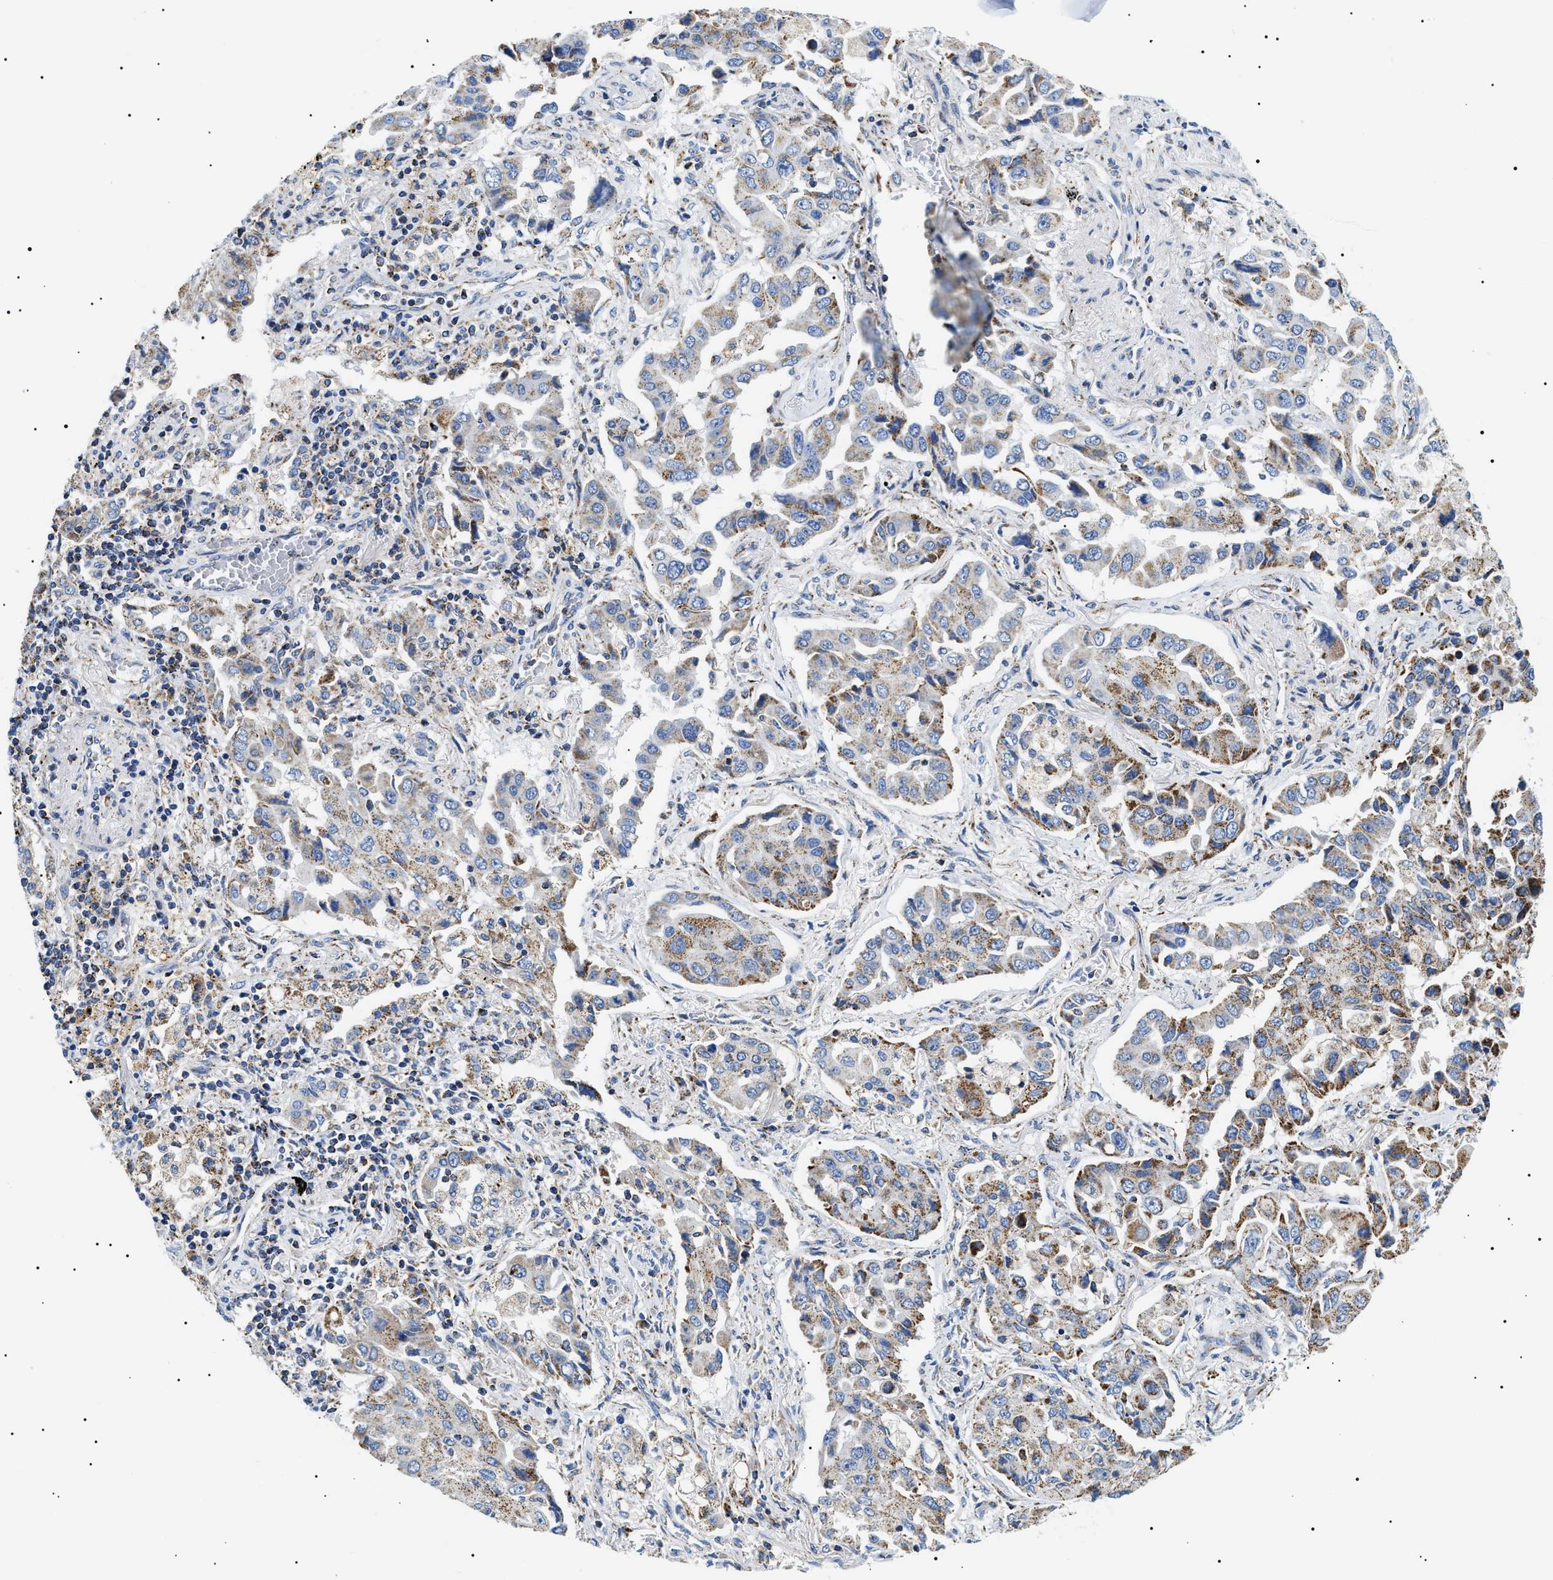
{"staining": {"intensity": "moderate", "quantity": "25%-75%", "location": "cytoplasmic/membranous"}, "tissue": "lung cancer", "cell_type": "Tumor cells", "image_type": "cancer", "snomed": [{"axis": "morphology", "description": "Adenocarcinoma, NOS"}, {"axis": "topography", "description": "Lung"}], "caption": "Tumor cells display medium levels of moderate cytoplasmic/membranous positivity in approximately 25%-75% of cells in lung adenocarcinoma.", "gene": "OXSM", "patient": {"sex": "female", "age": 65}}